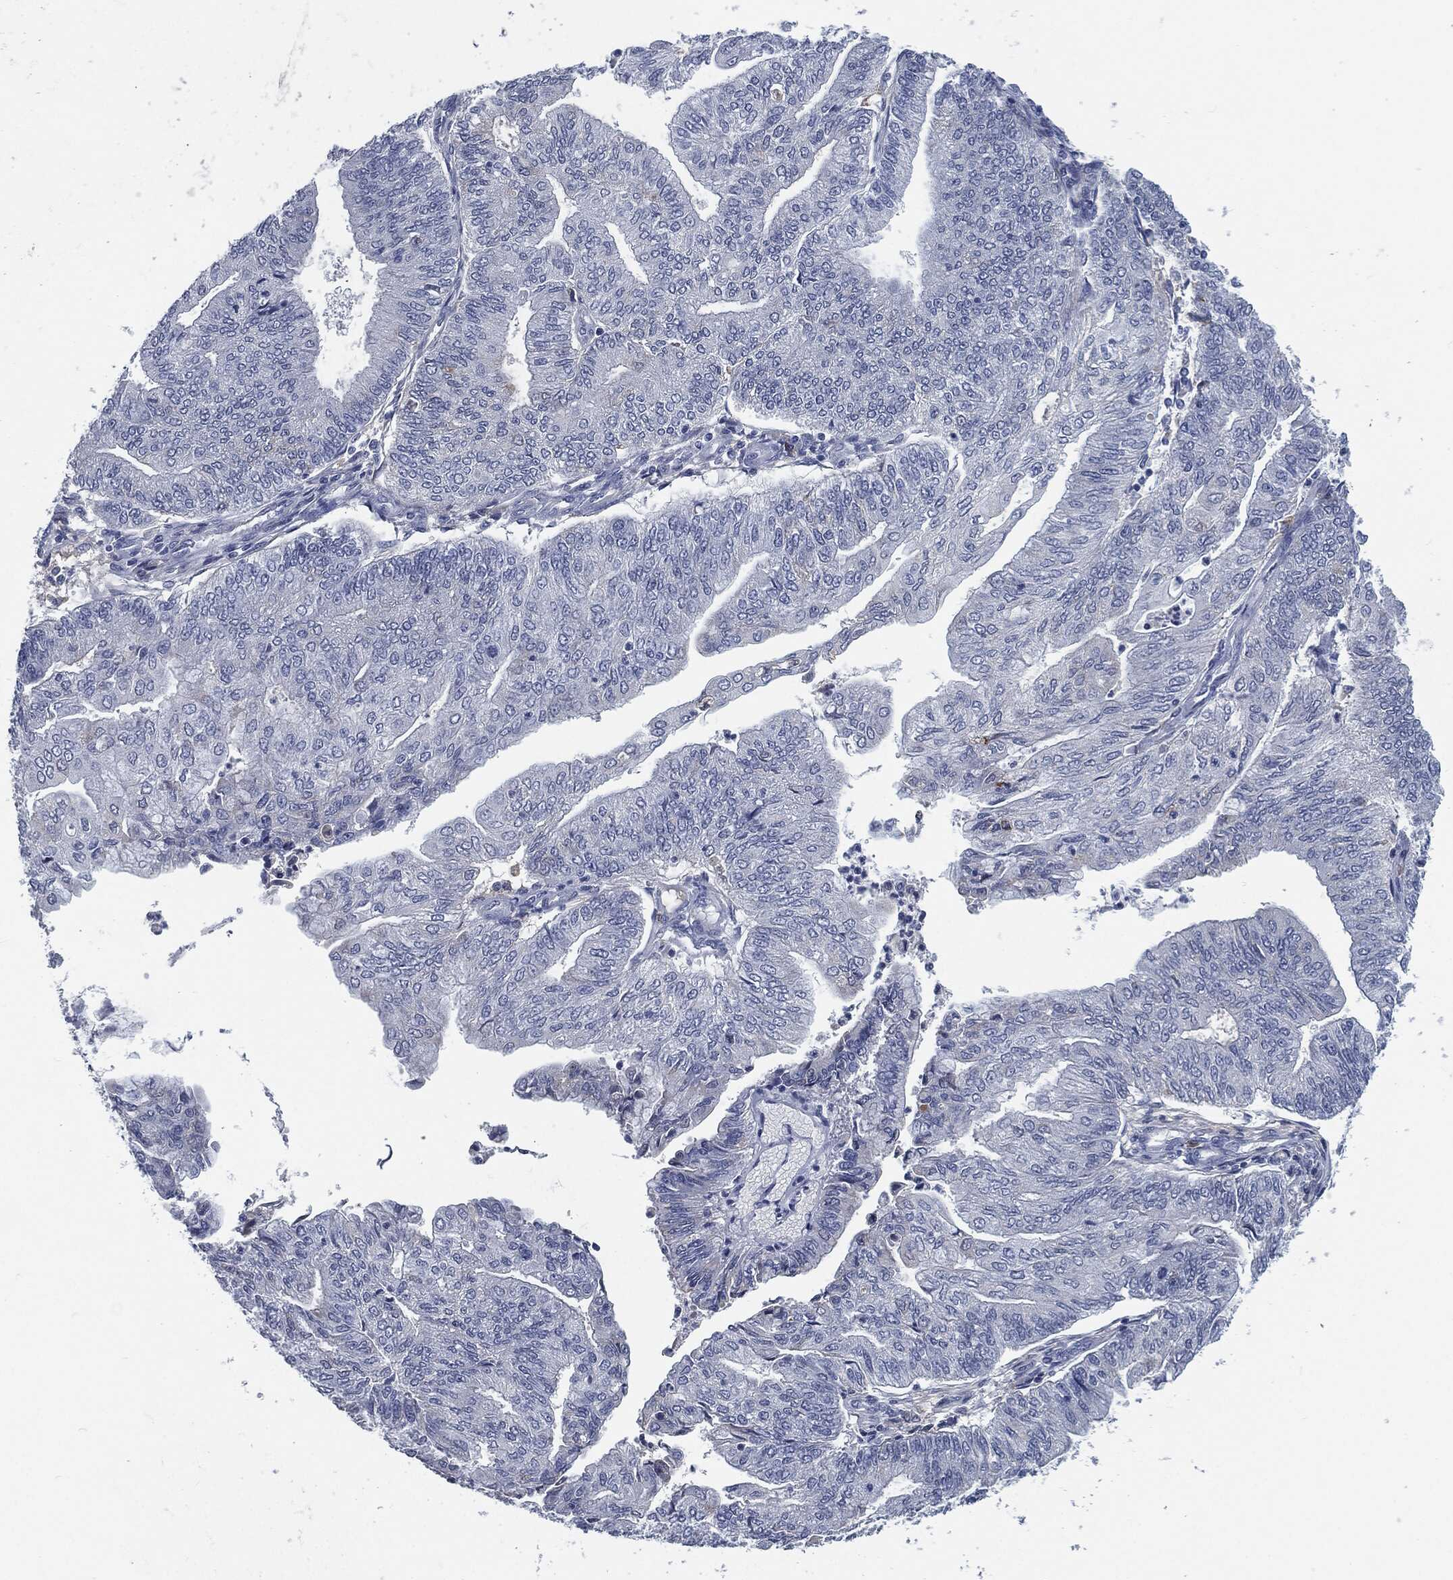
{"staining": {"intensity": "negative", "quantity": "none", "location": "none"}, "tissue": "endometrial cancer", "cell_type": "Tumor cells", "image_type": "cancer", "snomed": [{"axis": "morphology", "description": "Adenocarcinoma, NOS"}, {"axis": "topography", "description": "Endometrium"}], "caption": "Tumor cells are negative for protein expression in human adenocarcinoma (endometrial).", "gene": "MST1", "patient": {"sex": "female", "age": 59}}